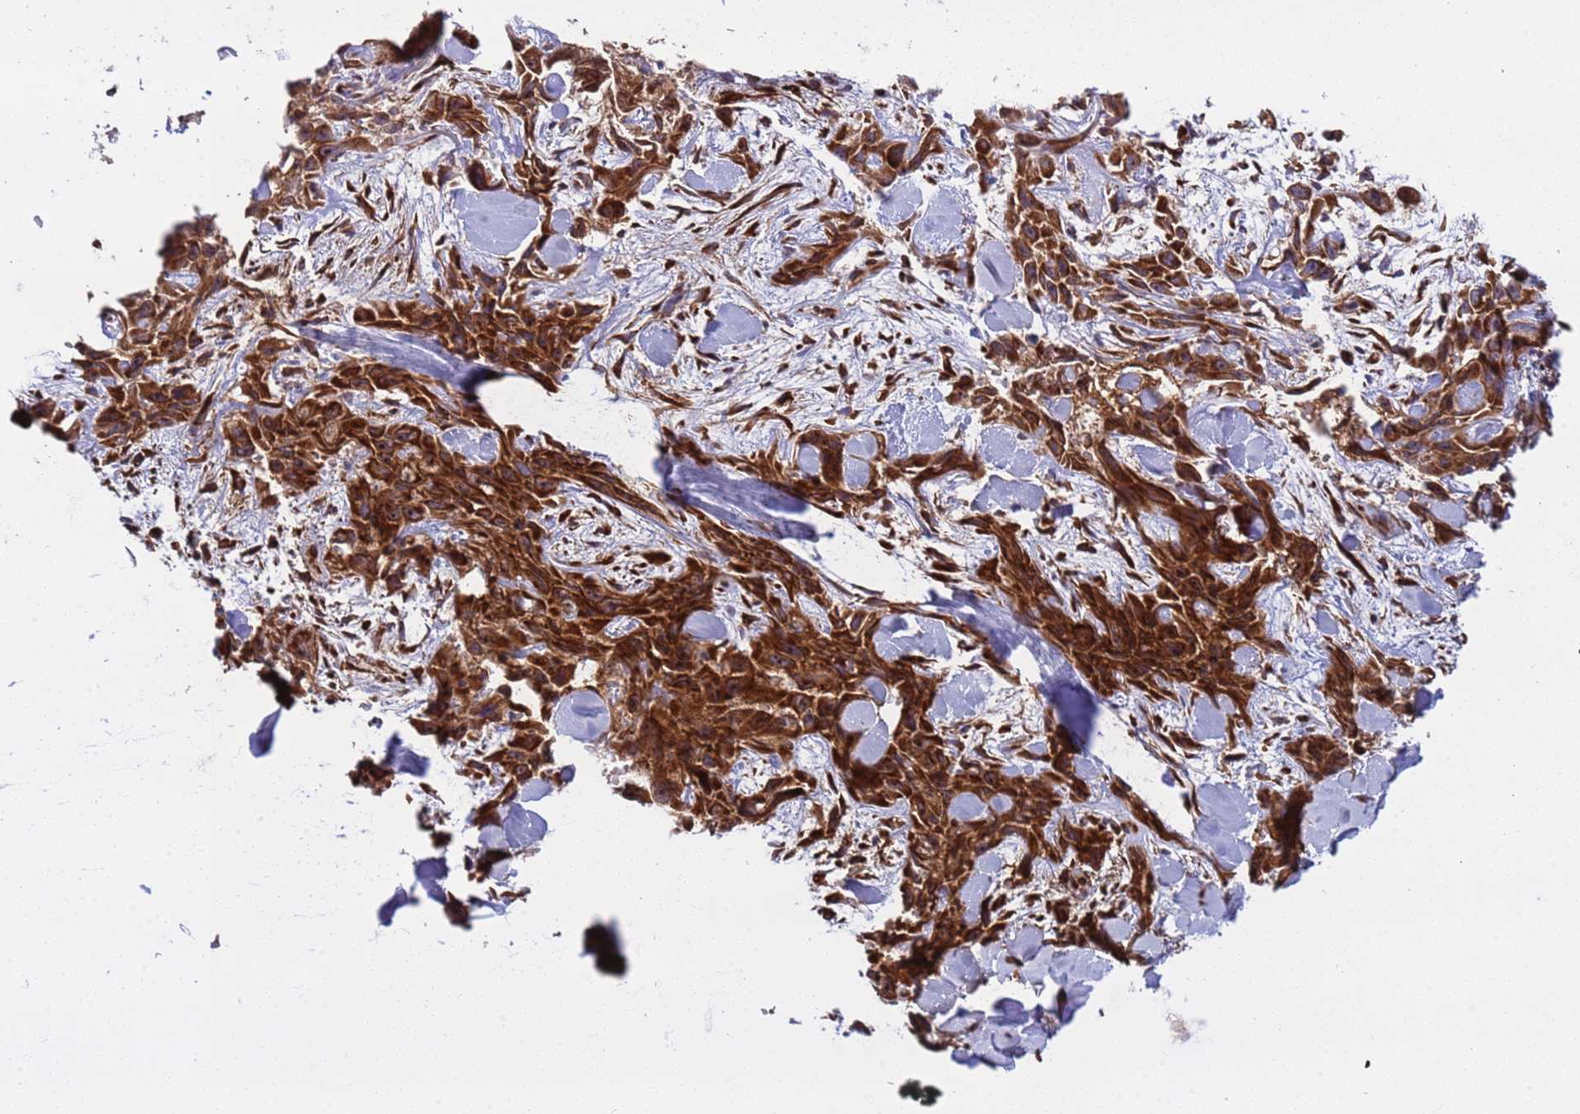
{"staining": {"intensity": "strong", "quantity": ">75%", "location": "cytoplasmic/membranous,nuclear"}, "tissue": "skin cancer", "cell_type": "Tumor cells", "image_type": "cancer", "snomed": [{"axis": "morphology", "description": "Squamous cell carcinoma, NOS"}, {"axis": "topography", "description": "Skin"}, {"axis": "topography", "description": "Subcutis"}], "caption": "Immunohistochemical staining of skin cancer (squamous cell carcinoma) shows high levels of strong cytoplasmic/membranous and nuclear protein expression in about >75% of tumor cells.", "gene": "RPL36", "patient": {"sex": "male", "age": 73}}